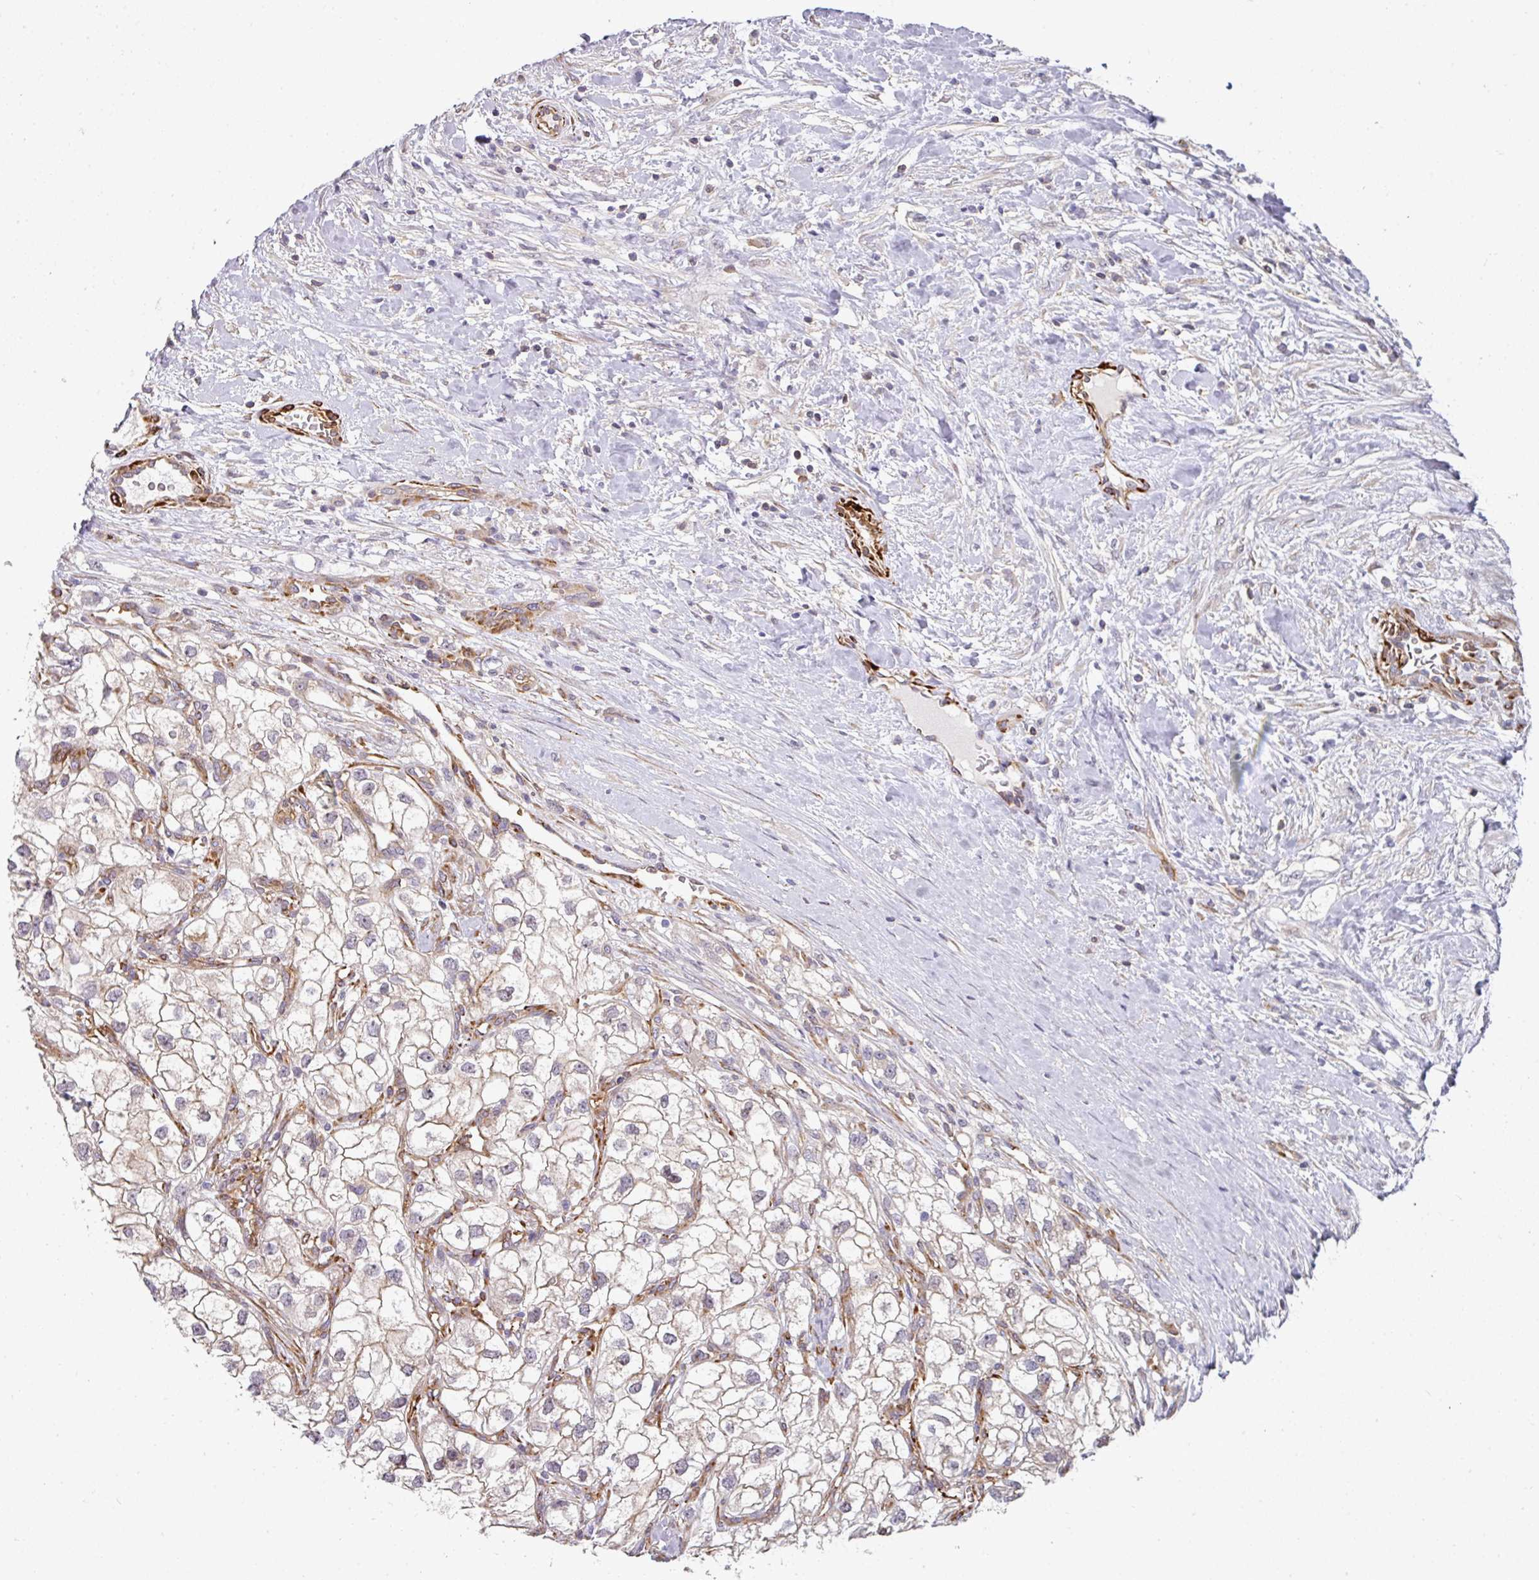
{"staining": {"intensity": "negative", "quantity": "none", "location": "none"}, "tissue": "renal cancer", "cell_type": "Tumor cells", "image_type": "cancer", "snomed": [{"axis": "morphology", "description": "Adenocarcinoma, NOS"}, {"axis": "topography", "description": "Kidney"}], "caption": "Tumor cells show no significant staining in renal cancer. (Immunohistochemistry, brightfield microscopy, high magnification).", "gene": "BEND5", "patient": {"sex": "male", "age": 59}}